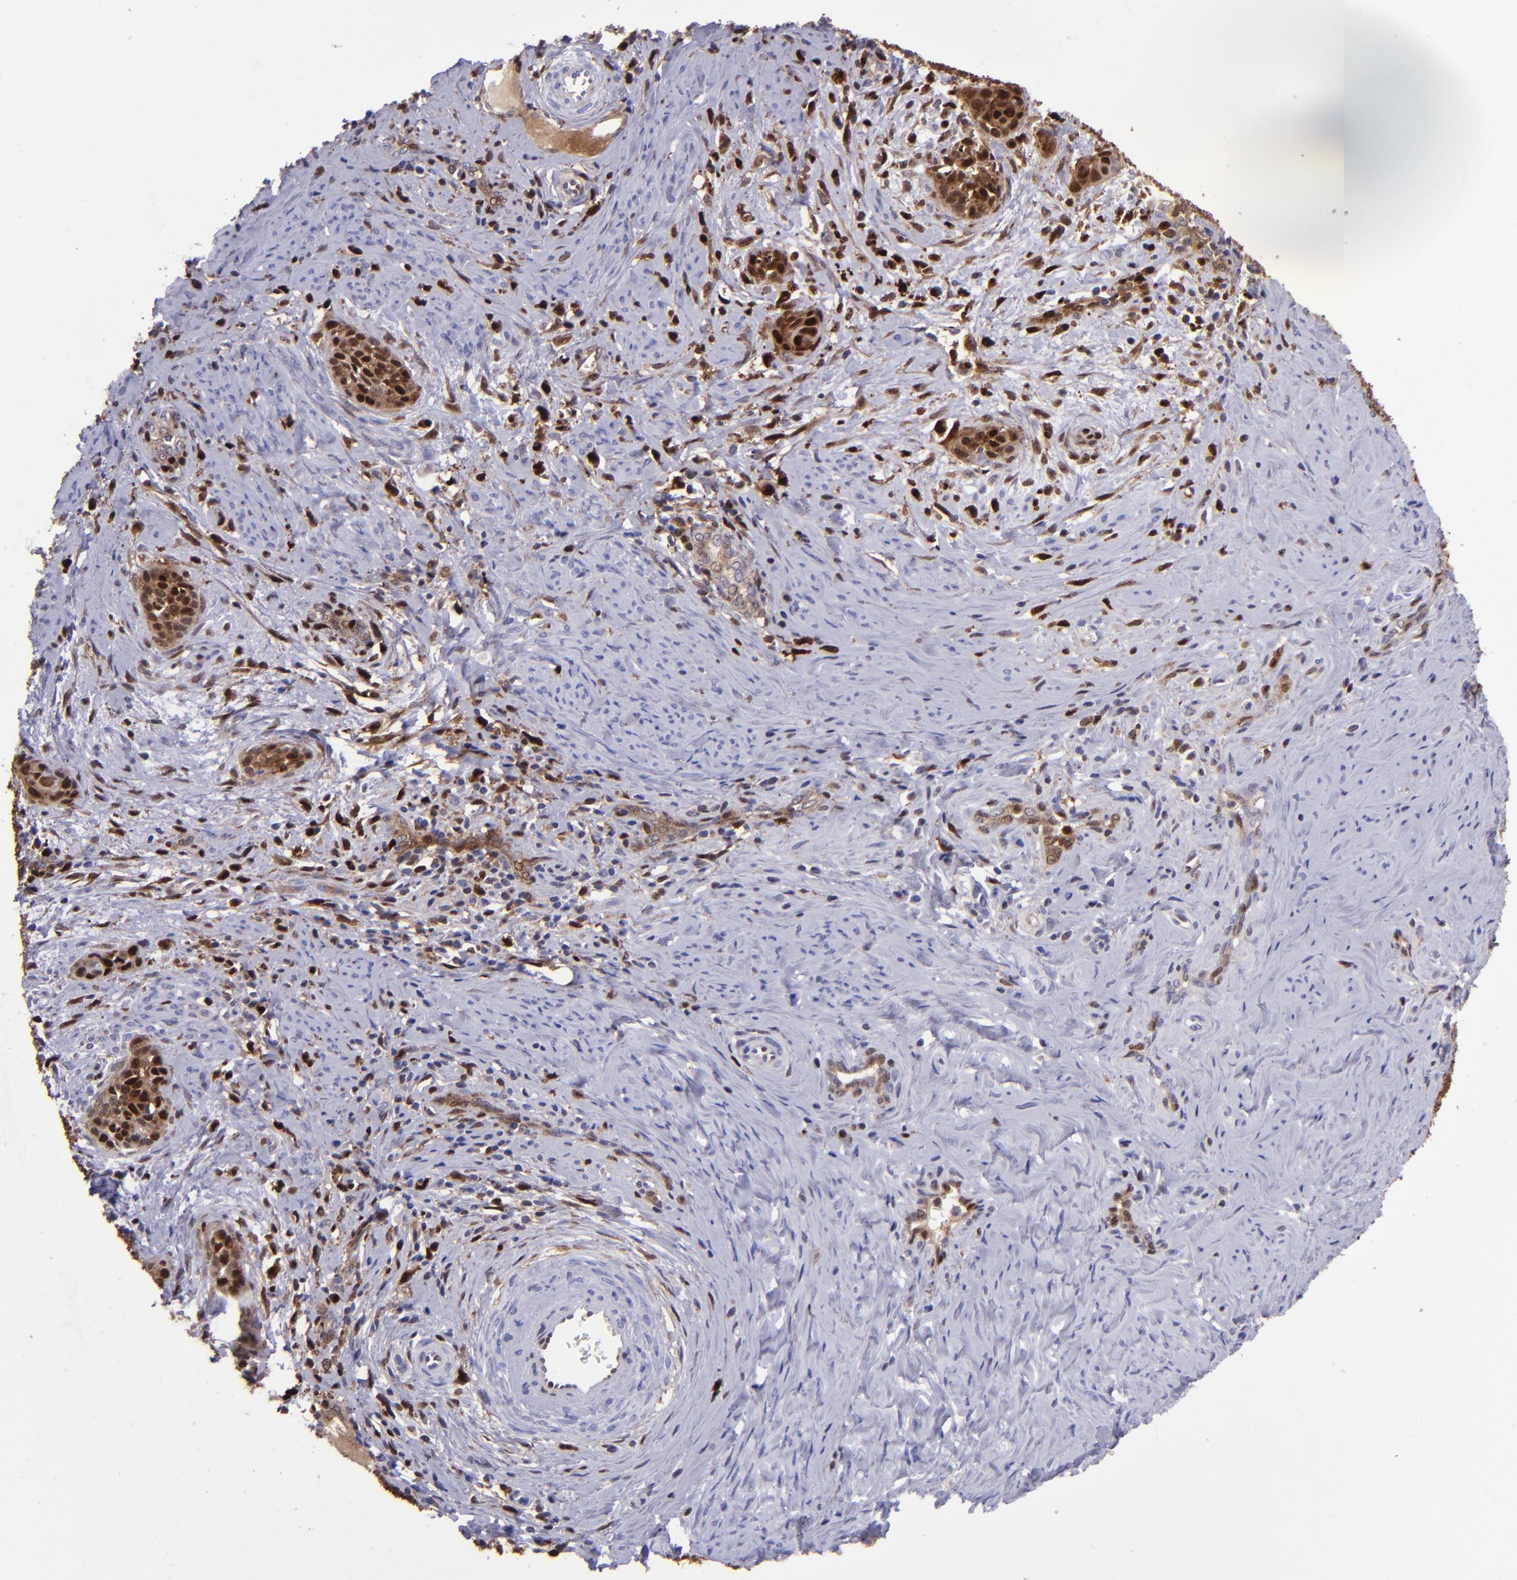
{"staining": {"intensity": "moderate", "quantity": ">75%", "location": "cytoplasmic/membranous,nuclear"}, "tissue": "cervical cancer", "cell_type": "Tumor cells", "image_type": "cancer", "snomed": [{"axis": "morphology", "description": "Squamous cell carcinoma, NOS"}, {"axis": "topography", "description": "Cervix"}], "caption": "IHC micrograph of neoplastic tissue: human cervical cancer (squamous cell carcinoma) stained using IHC shows medium levels of moderate protein expression localized specifically in the cytoplasmic/membranous and nuclear of tumor cells, appearing as a cytoplasmic/membranous and nuclear brown color.", "gene": "TYMP", "patient": {"sex": "female", "age": 33}}